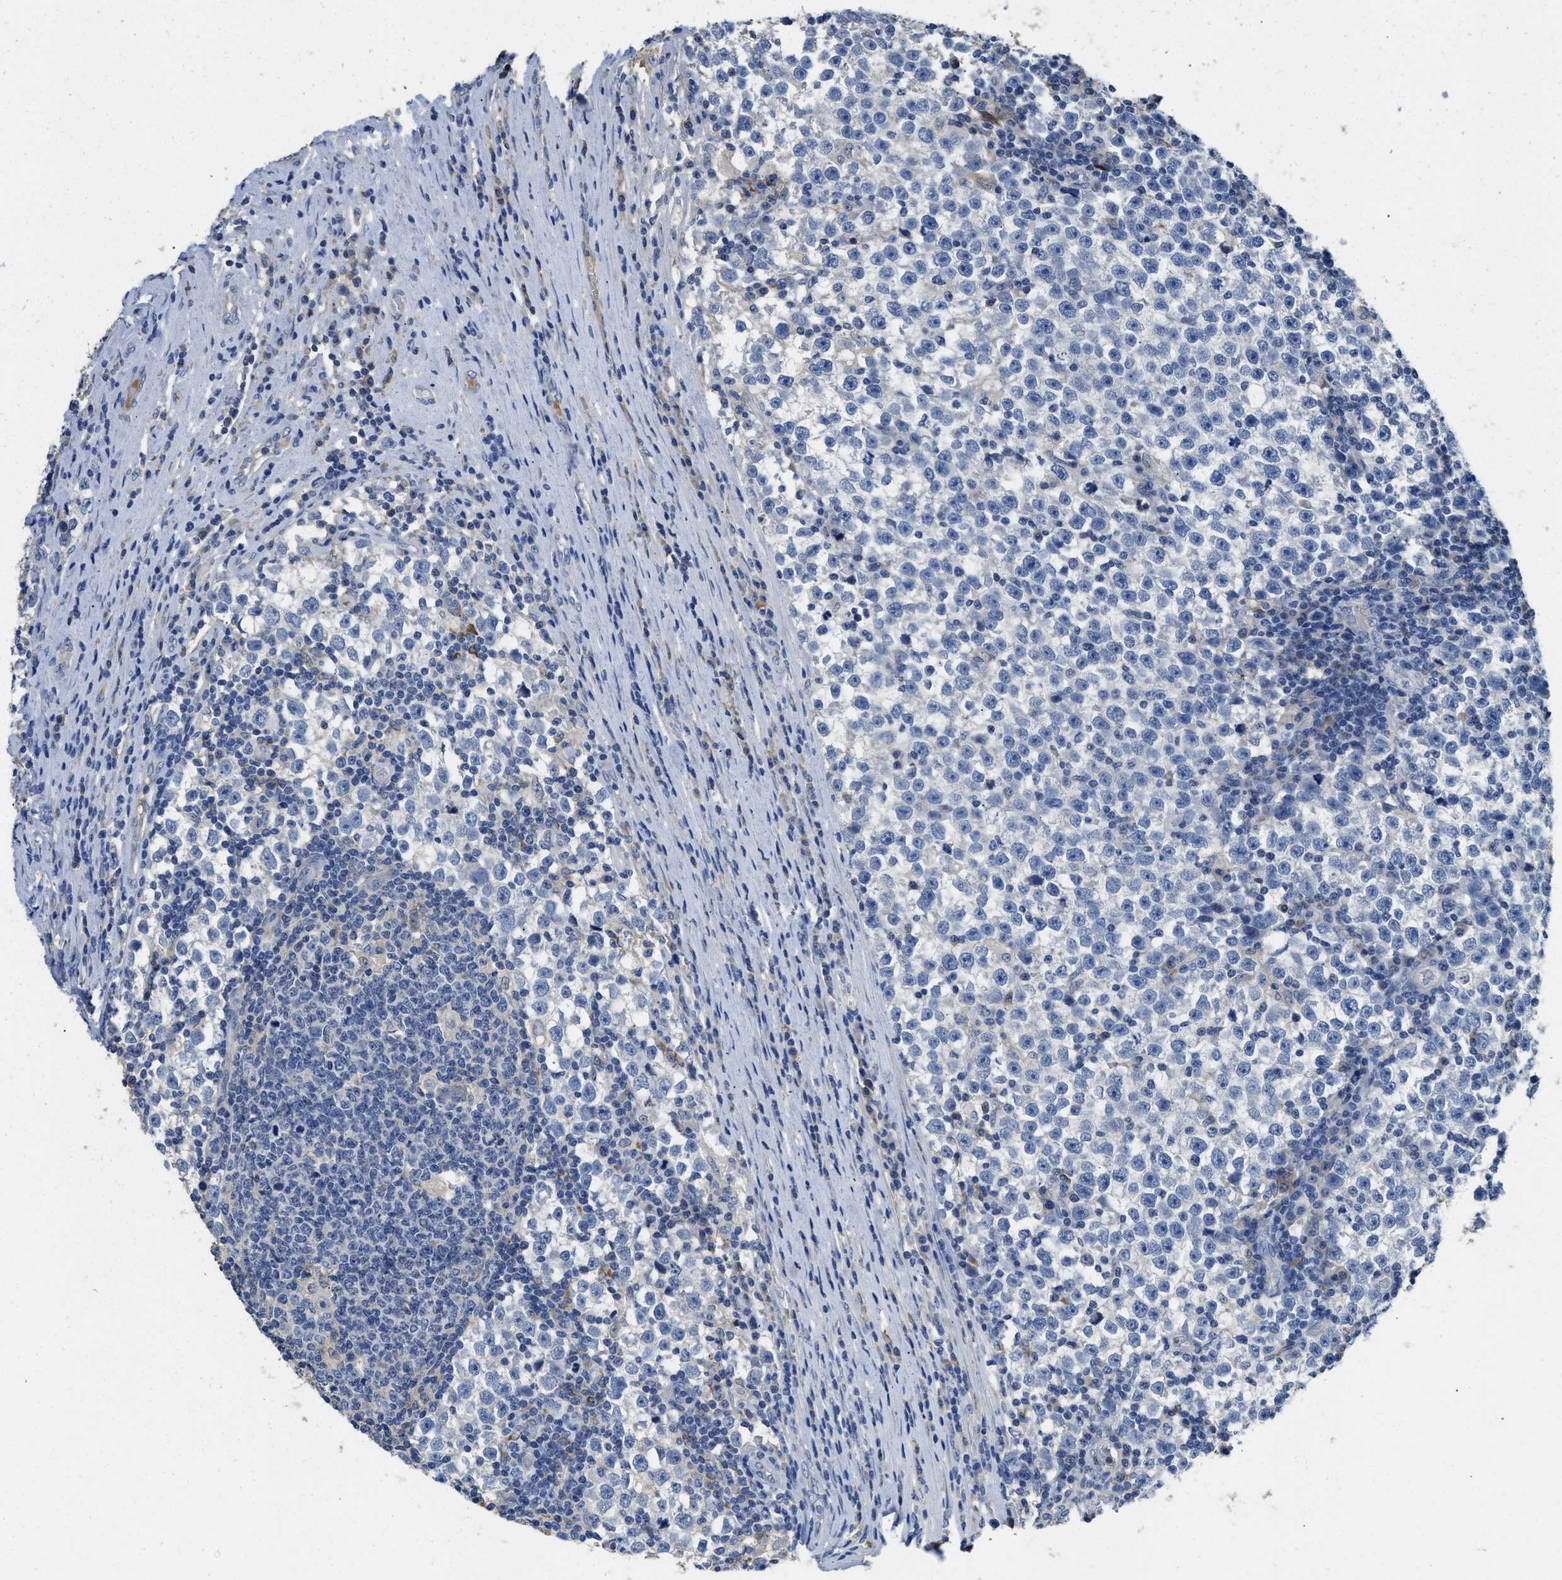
{"staining": {"intensity": "negative", "quantity": "none", "location": "none"}, "tissue": "testis cancer", "cell_type": "Tumor cells", "image_type": "cancer", "snomed": [{"axis": "morphology", "description": "Normal tissue, NOS"}, {"axis": "morphology", "description": "Seminoma, NOS"}, {"axis": "topography", "description": "Testis"}], "caption": "This is a micrograph of immunohistochemistry (IHC) staining of testis cancer, which shows no expression in tumor cells.", "gene": "C1S", "patient": {"sex": "male", "age": 43}}